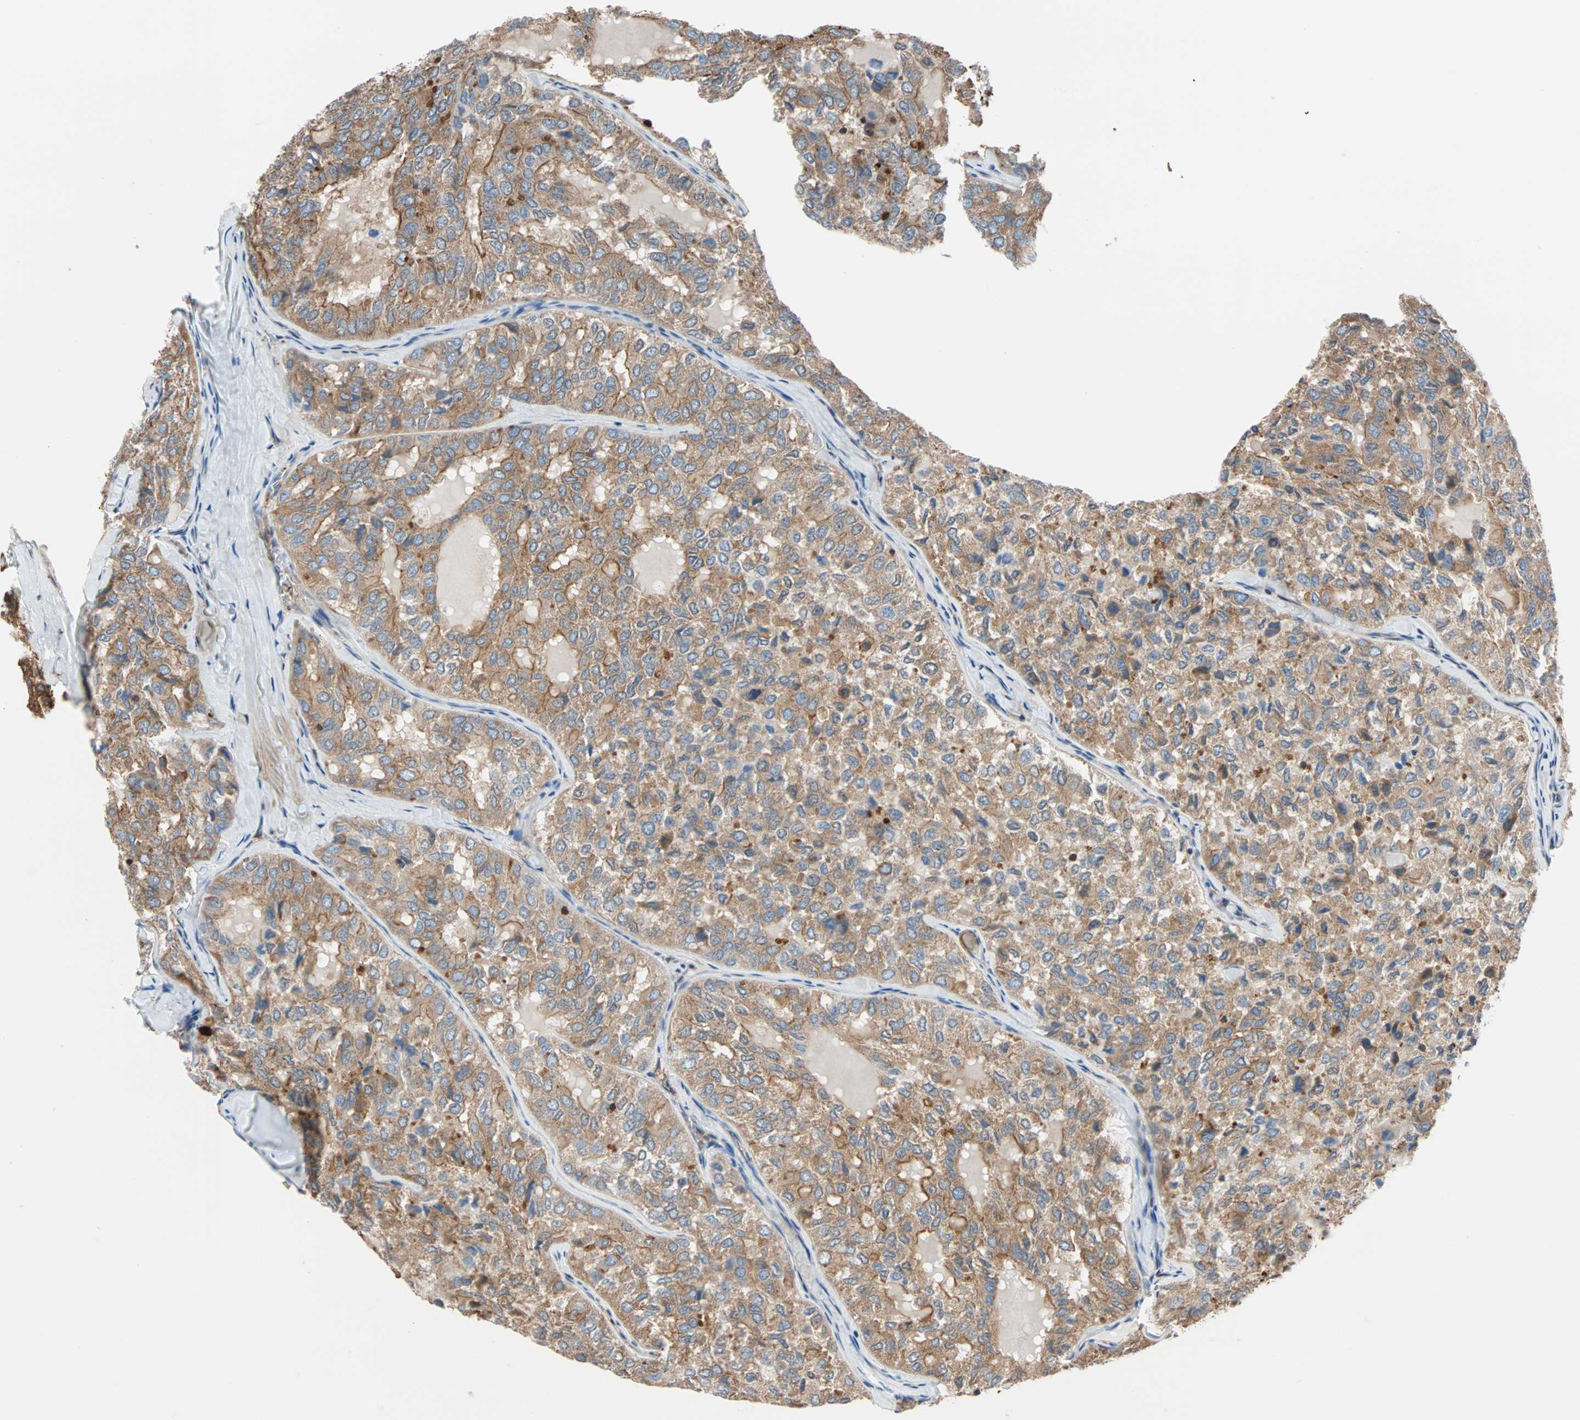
{"staining": {"intensity": "moderate", "quantity": ">75%", "location": "cytoplasmic/membranous"}, "tissue": "thyroid cancer", "cell_type": "Tumor cells", "image_type": "cancer", "snomed": [{"axis": "morphology", "description": "Follicular adenoma carcinoma, NOS"}, {"axis": "topography", "description": "Thyroid gland"}], "caption": "This photomicrograph demonstrates IHC staining of thyroid follicular adenoma carcinoma, with medium moderate cytoplasmic/membranous positivity in about >75% of tumor cells.", "gene": "EEF2", "patient": {"sex": "male", "age": 75}}